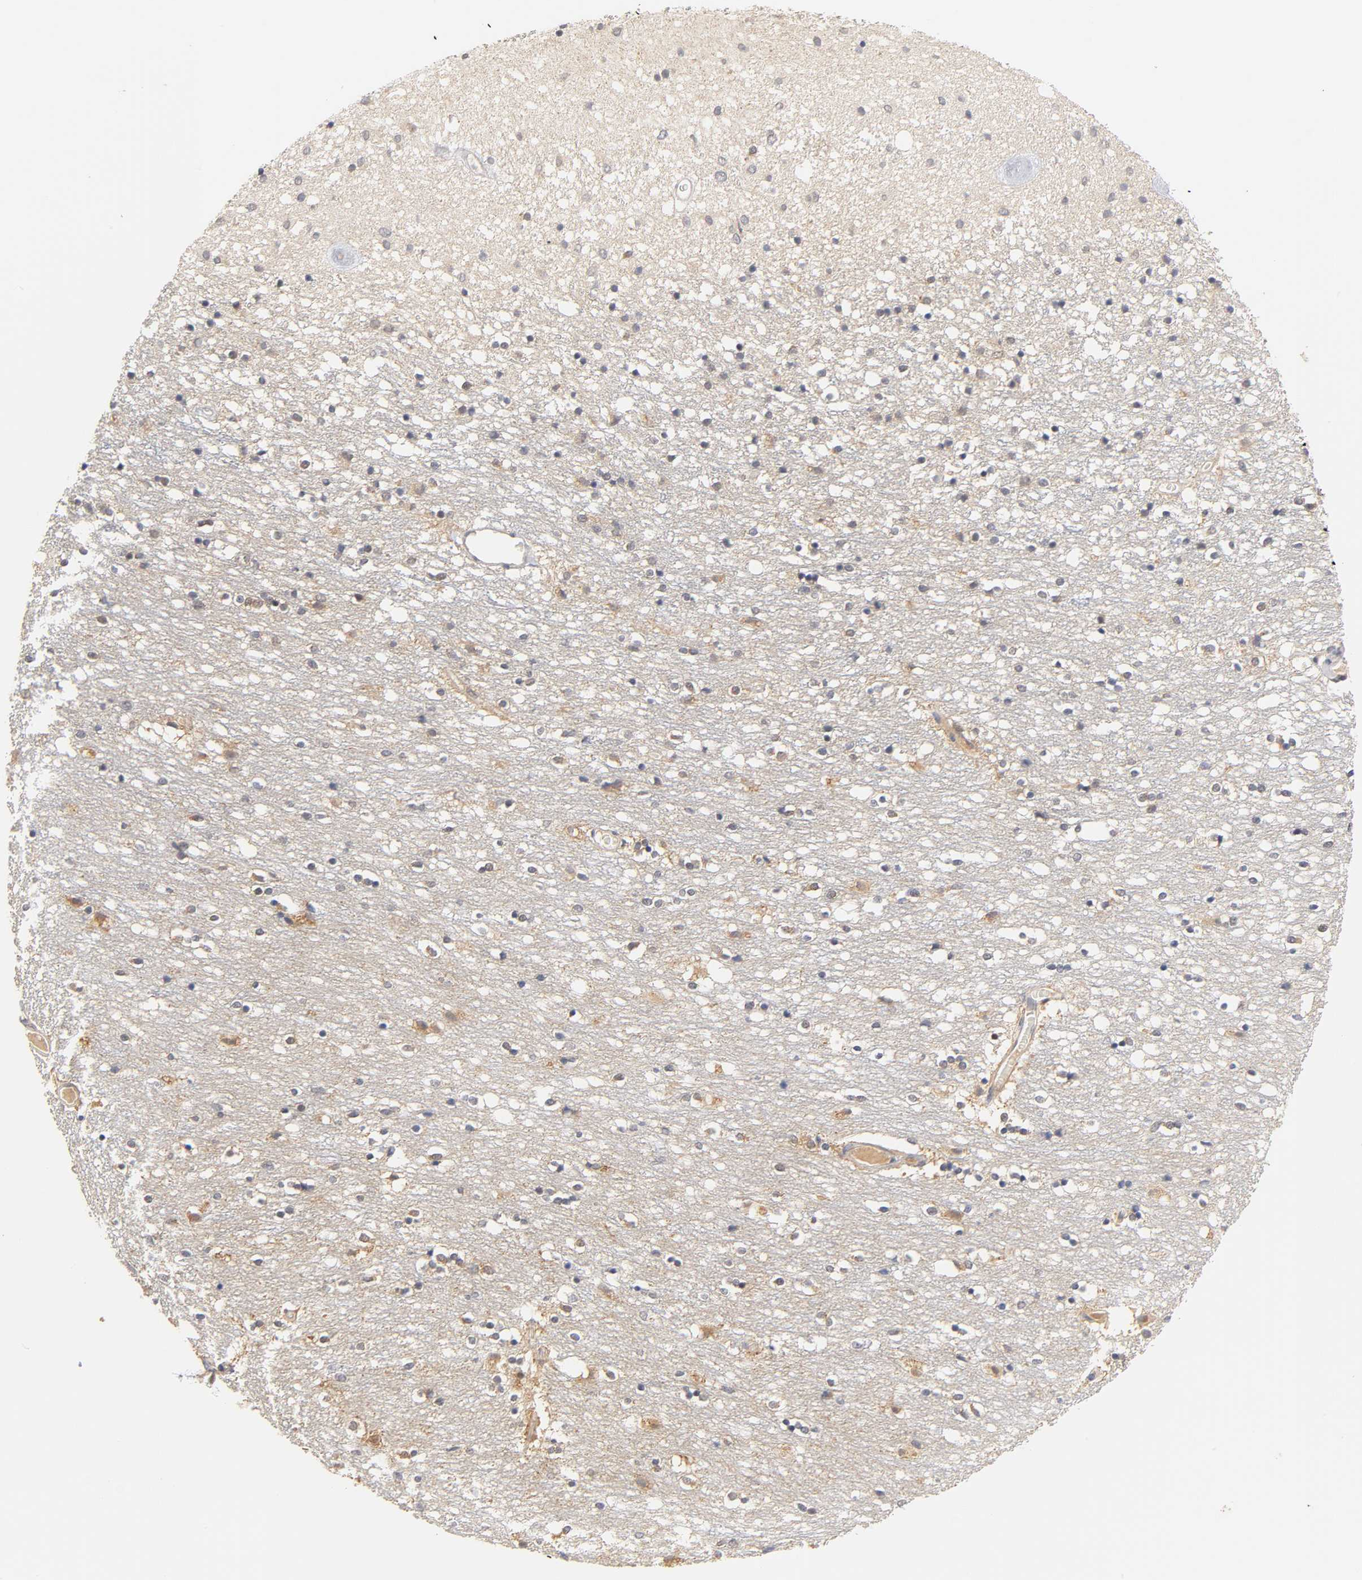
{"staining": {"intensity": "moderate", "quantity": "25%-75%", "location": "cytoplasmic/membranous"}, "tissue": "caudate", "cell_type": "Glial cells", "image_type": "normal", "snomed": [{"axis": "morphology", "description": "Normal tissue, NOS"}, {"axis": "topography", "description": "Lateral ventricle wall"}], "caption": "Benign caudate was stained to show a protein in brown. There is medium levels of moderate cytoplasmic/membranous staining in about 25%-75% of glial cells. The protein of interest is shown in brown color, while the nuclei are stained blue.", "gene": "GSTZ1", "patient": {"sex": "female", "age": 54}}